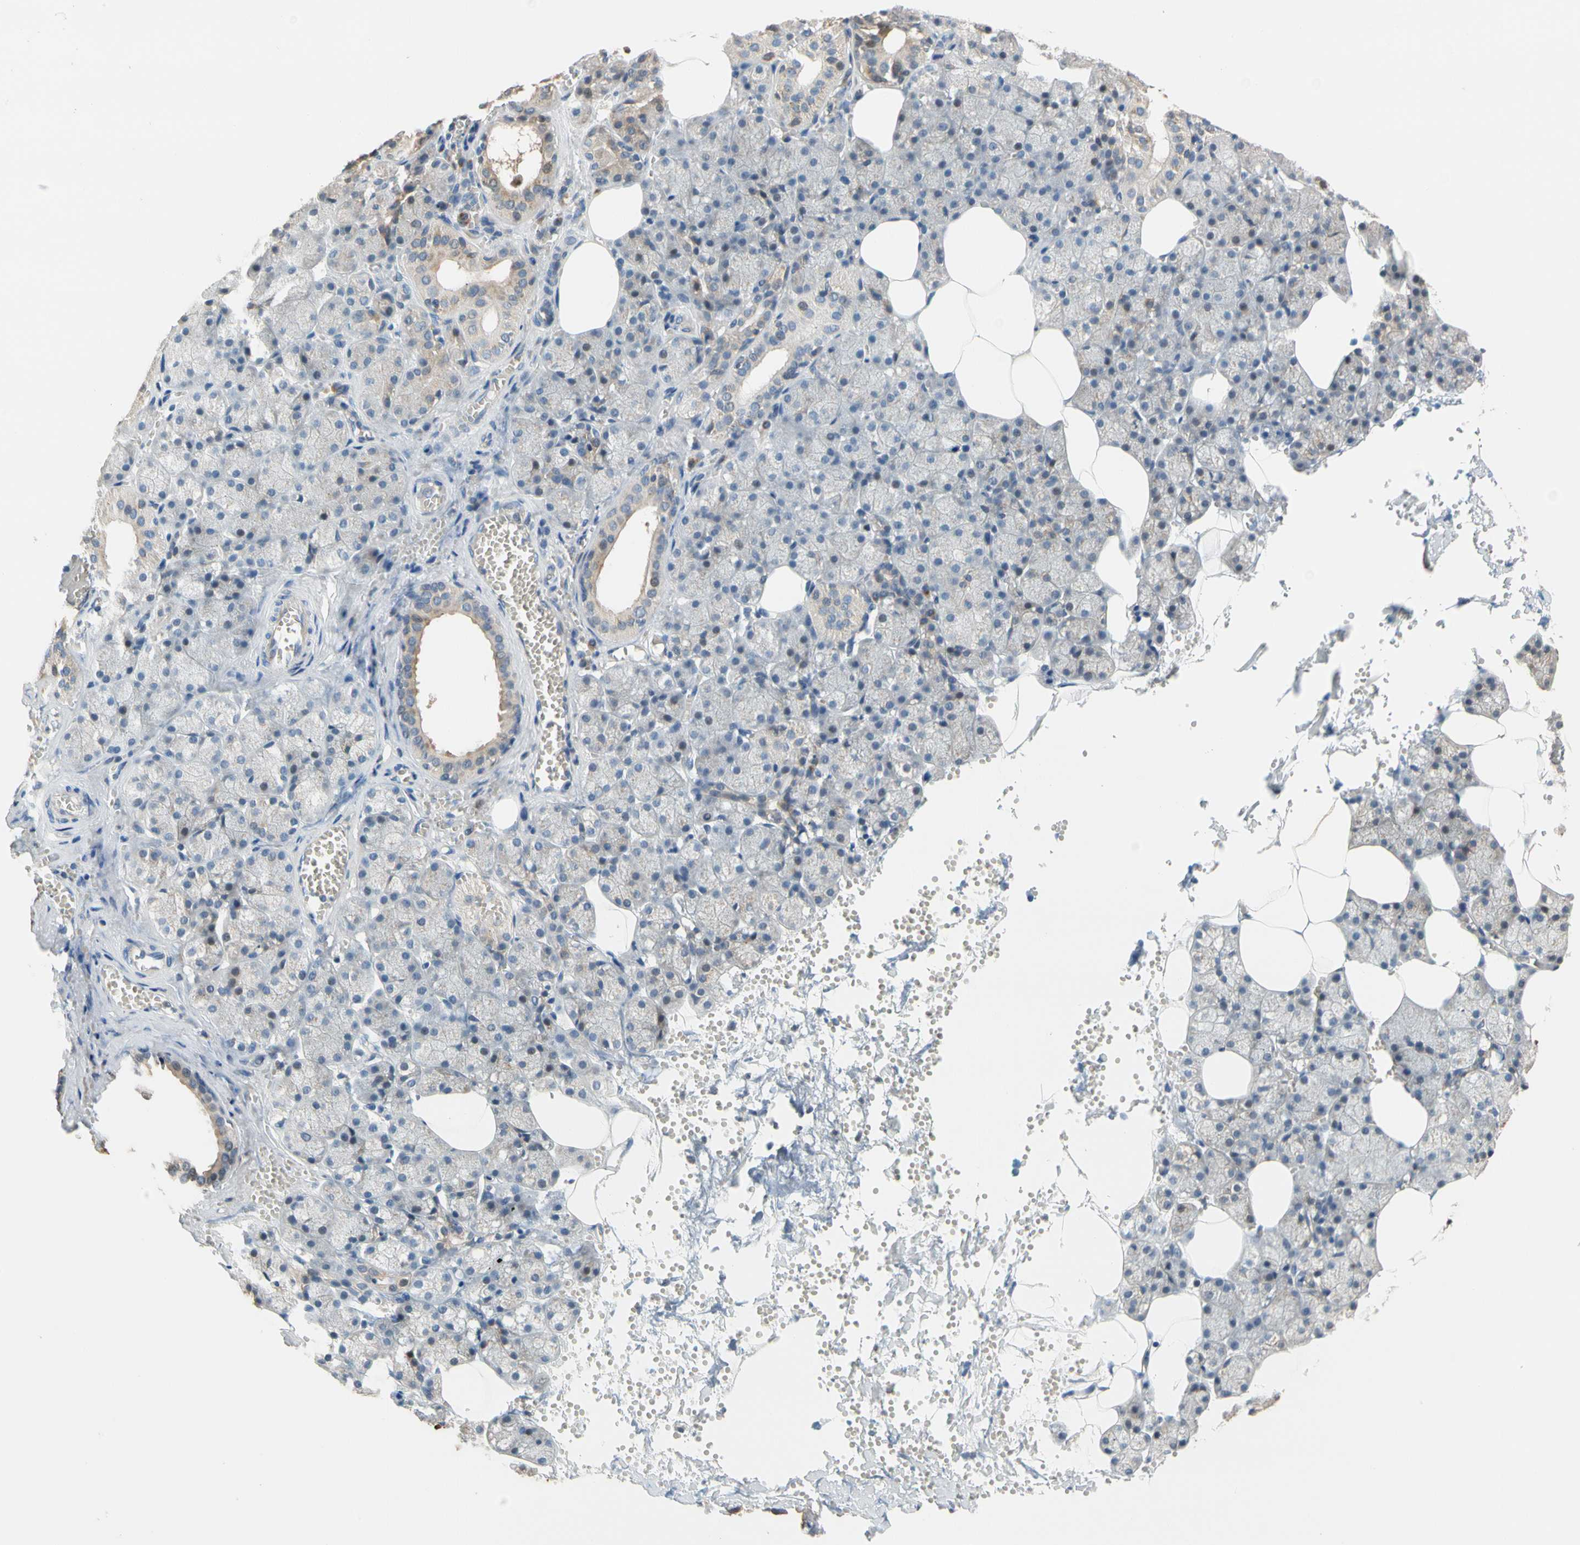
{"staining": {"intensity": "weak", "quantity": ">75%", "location": "cytoplasmic/membranous"}, "tissue": "salivary gland", "cell_type": "Glandular cells", "image_type": "normal", "snomed": [{"axis": "morphology", "description": "Normal tissue, NOS"}, {"axis": "topography", "description": "Salivary gland"}], "caption": "Weak cytoplasmic/membranous staining is present in approximately >75% of glandular cells in benign salivary gland. The staining was performed using DAB to visualize the protein expression in brown, while the nuclei were stained in blue with hematoxylin (Magnification: 20x).", "gene": "GPSM2", "patient": {"sex": "male", "age": 62}}